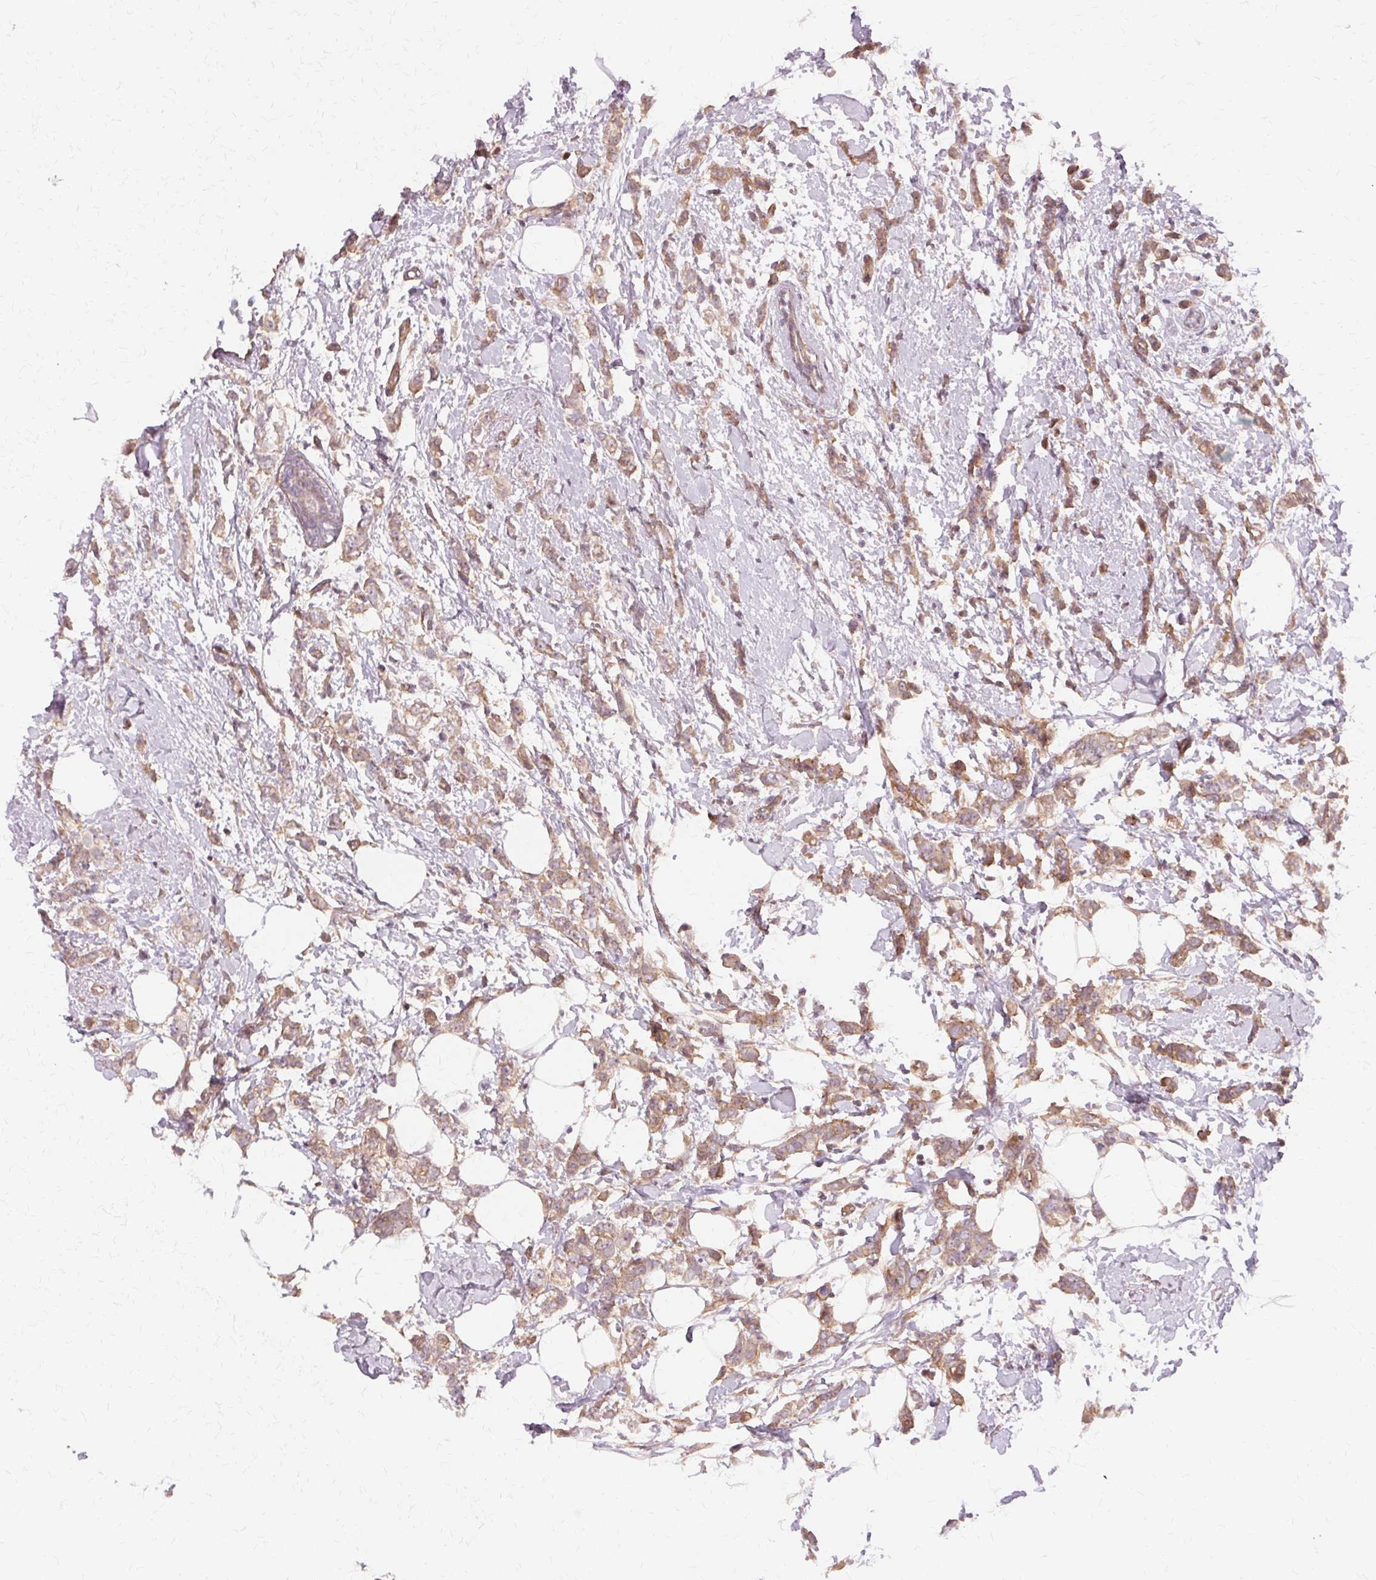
{"staining": {"intensity": "moderate", "quantity": ">75%", "location": "cytoplasmic/membranous"}, "tissue": "breast cancer", "cell_type": "Tumor cells", "image_type": "cancer", "snomed": [{"axis": "morphology", "description": "Duct carcinoma"}, {"axis": "topography", "description": "Breast"}], "caption": "An image of human breast cancer stained for a protein demonstrates moderate cytoplasmic/membranous brown staining in tumor cells.", "gene": "USP8", "patient": {"sex": "female", "age": 40}}